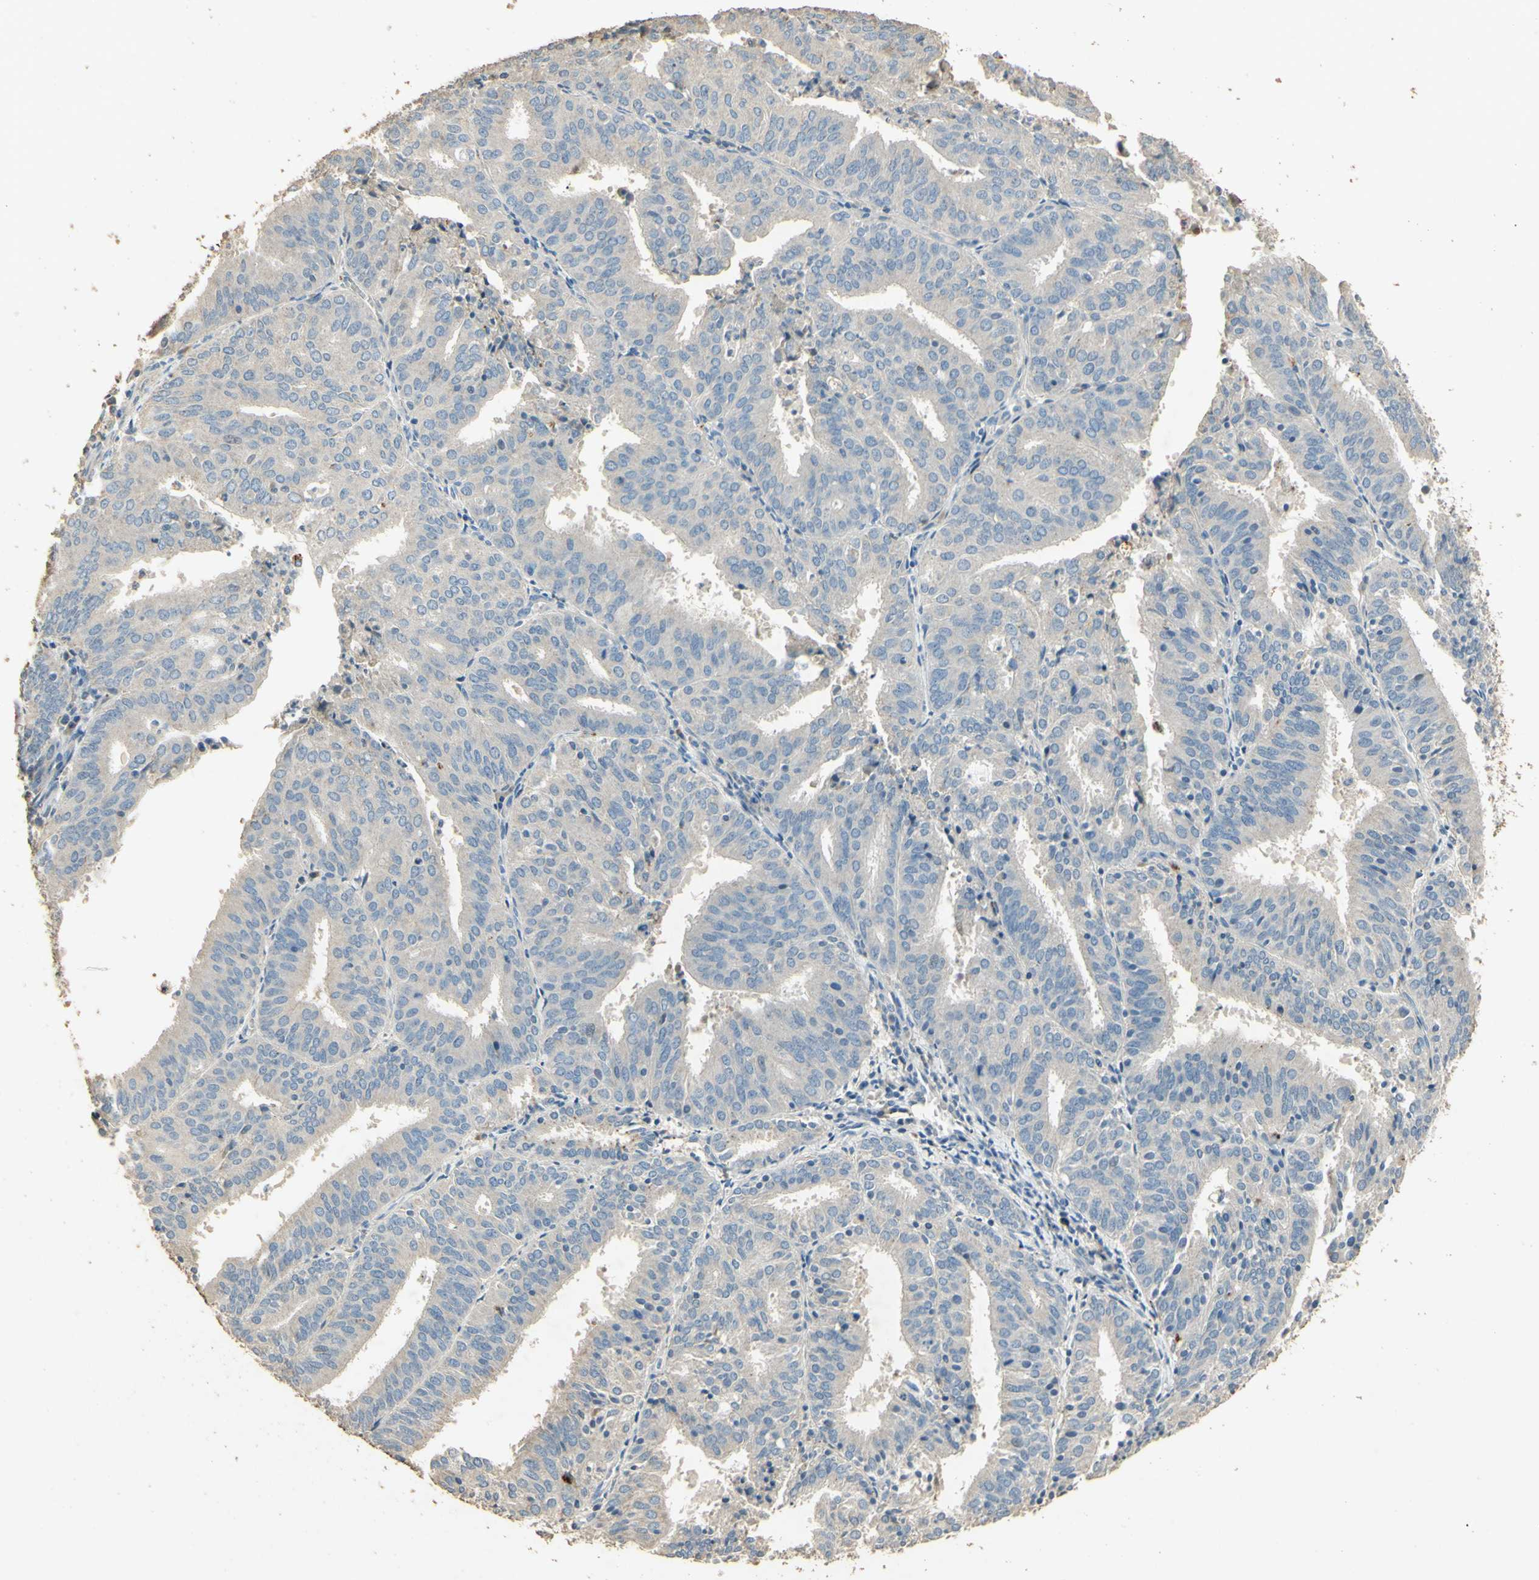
{"staining": {"intensity": "negative", "quantity": "none", "location": "none"}, "tissue": "endometrial cancer", "cell_type": "Tumor cells", "image_type": "cancer", "snomed": [{"axis": "morphology", "description": "Adenocarcinoma, NOS"}, {"axis": "topography", "description": "Uterus"}], "caption": "Adenocarcinoma (endometrial) stained for a protein using IHC shows no staining tumor cells.", "gene": "ARHGEF17", "patient": {"sex": "female", "age": 60}}